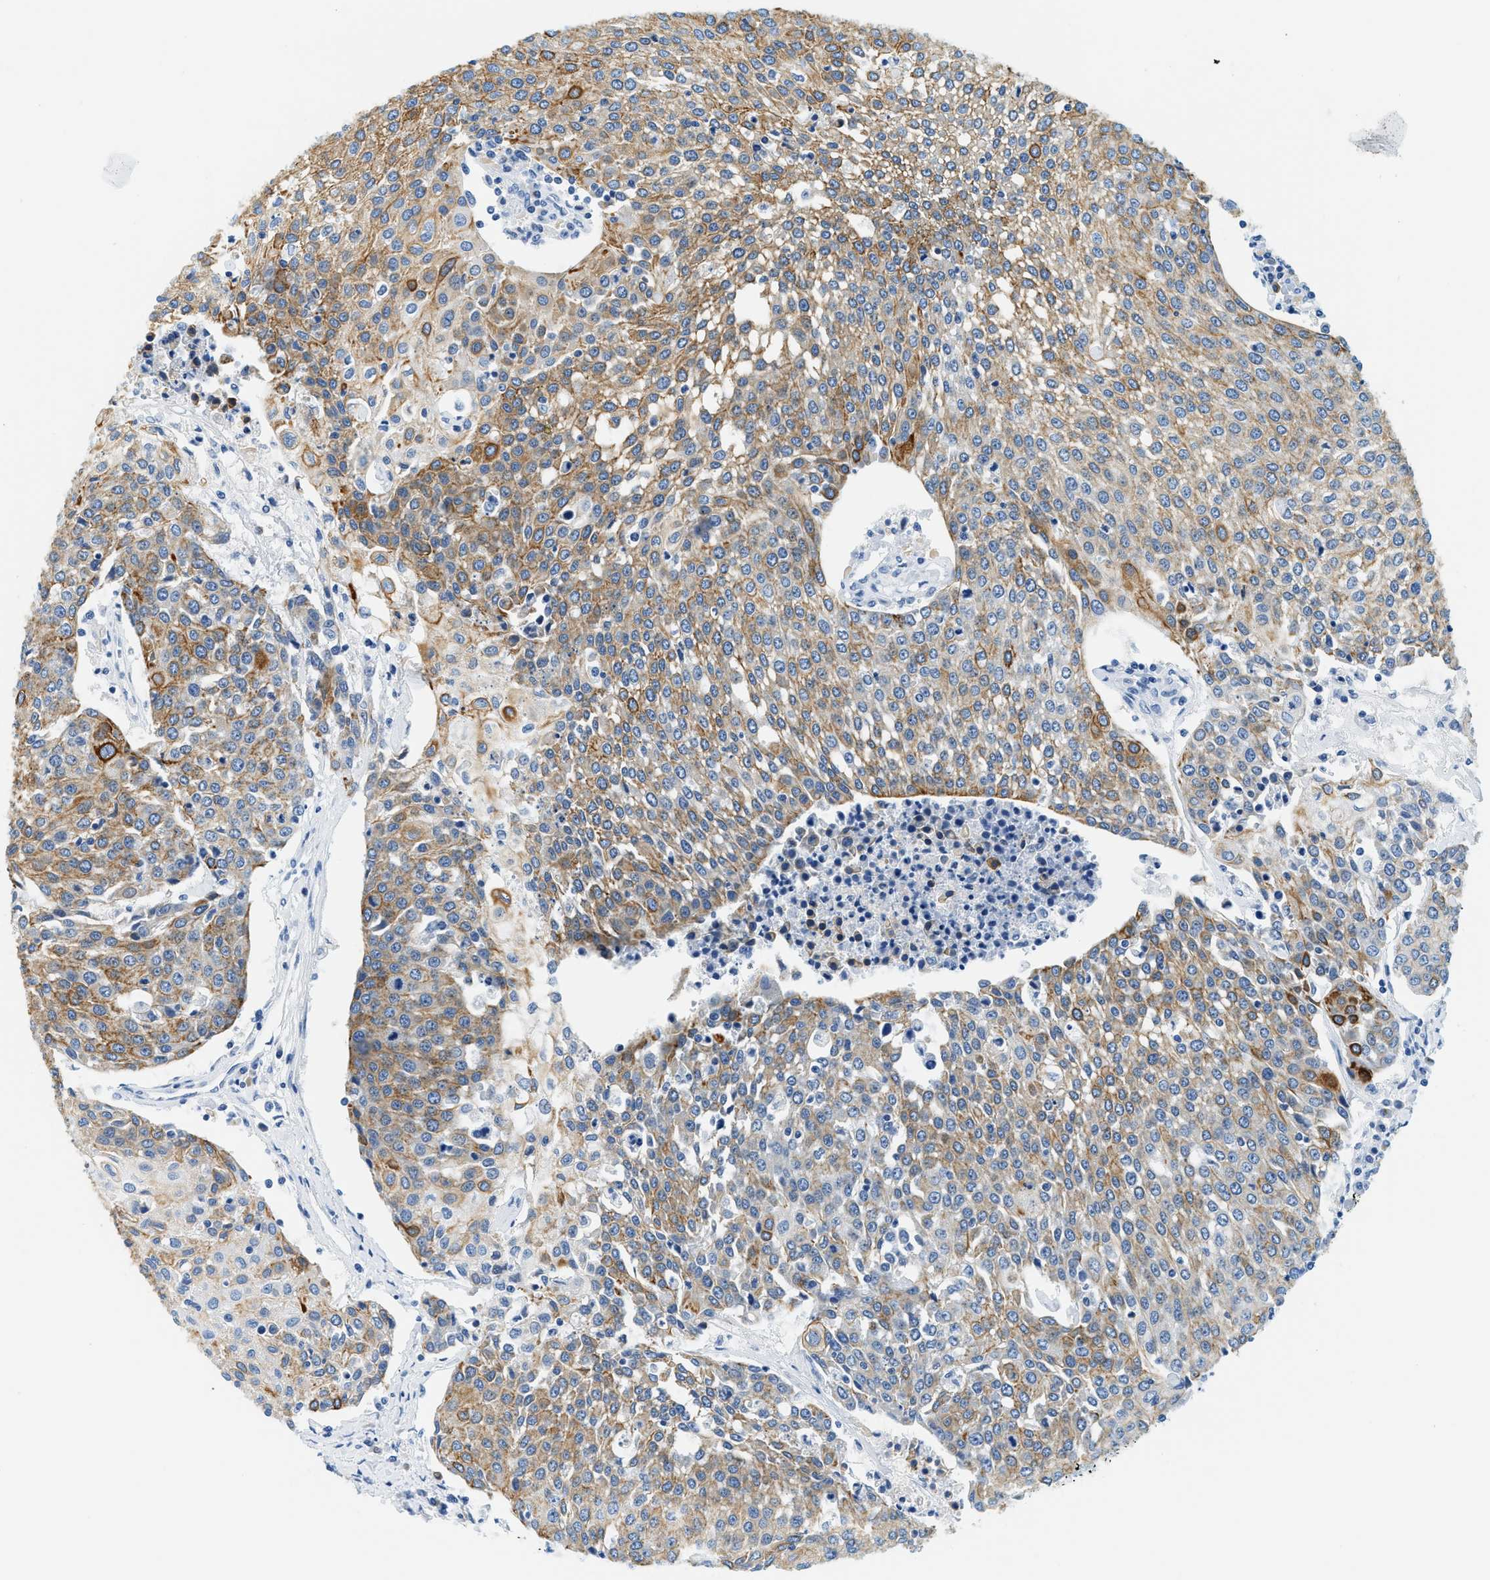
{"staining": {"intensity": "moderate", "quantity": ">75%", "location": "cytoplasmic/membranous"}, "tissue": "urothelial cancer", "cell_type": "Tumor cells", "image_type": "cancer", "snomed": [{"axis": "morphology", "description": "Urothelial carcinoma, High grade"}, {"axis": "topography", "description": "Urinary bladder"}], "caption": "Moderate cytoplasmic/membranous positivity for a protein is appreciated in approximately >75% of tumor cells of urothelial cancer using IHC.", "gene": "STXBP2", "patient": {"sex": "female", "age": 85}}